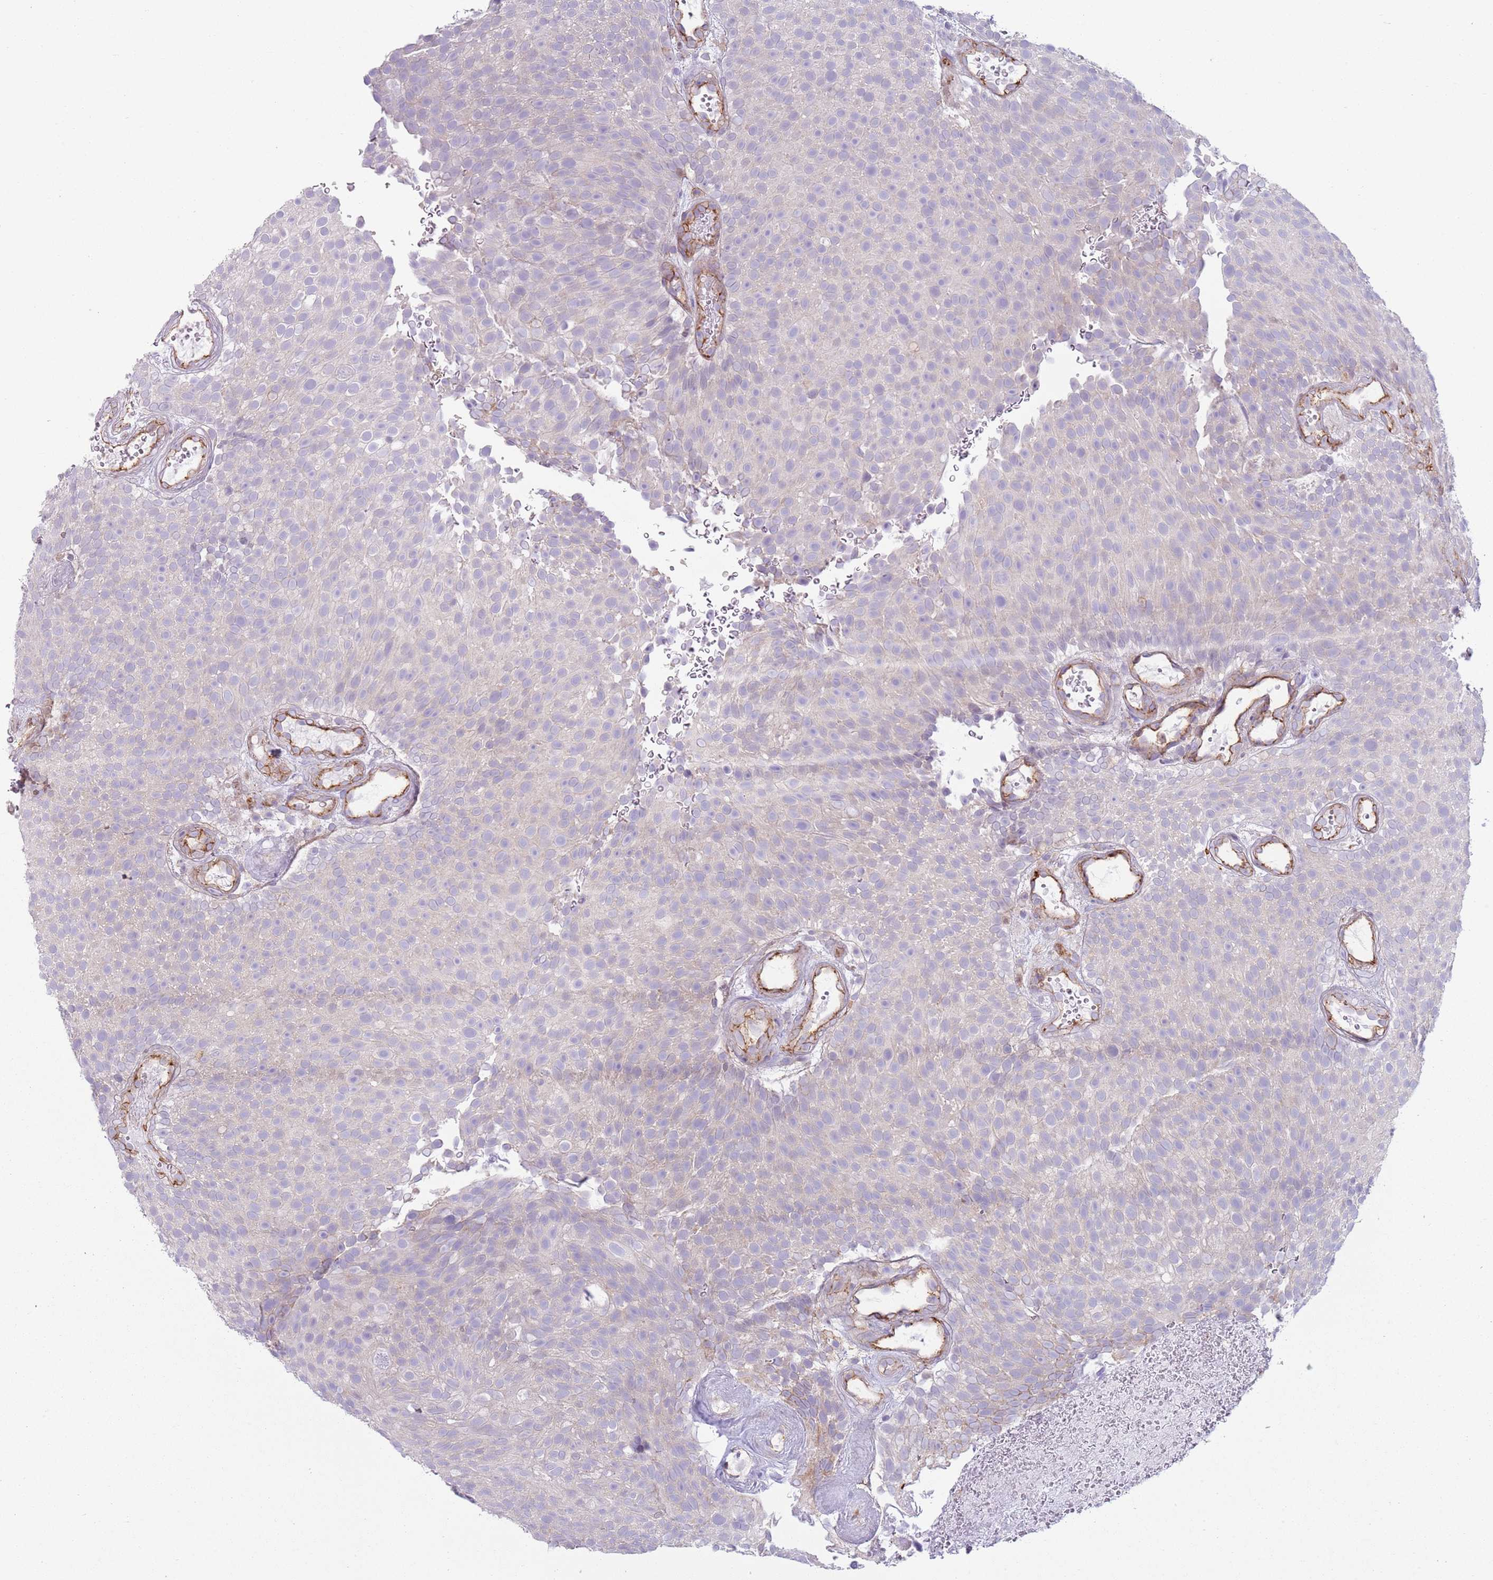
{"staining": {"intensity": "negative", "quantity": "none", "location": "none"}, "tissue": "urothelial cancer", "cell_type": "Tumor cells", "image_type": "cancer", "snomed": [{"axis": "morphology", "description": "Urothelial carcinoma, Low grade"}, {"axis": "topography", "description": "Urinary bladder"}], "caption": "The immunohistochemistry image has no significant expression in tumor cells of urothelial cancer tissue. (Stains: DAB IHC with hematoxylin counter stain, Microscopy: brightfield microscopy at high magnification).", "gene": "GNAI3", "patient": {"sex": "male", "age": 78}}